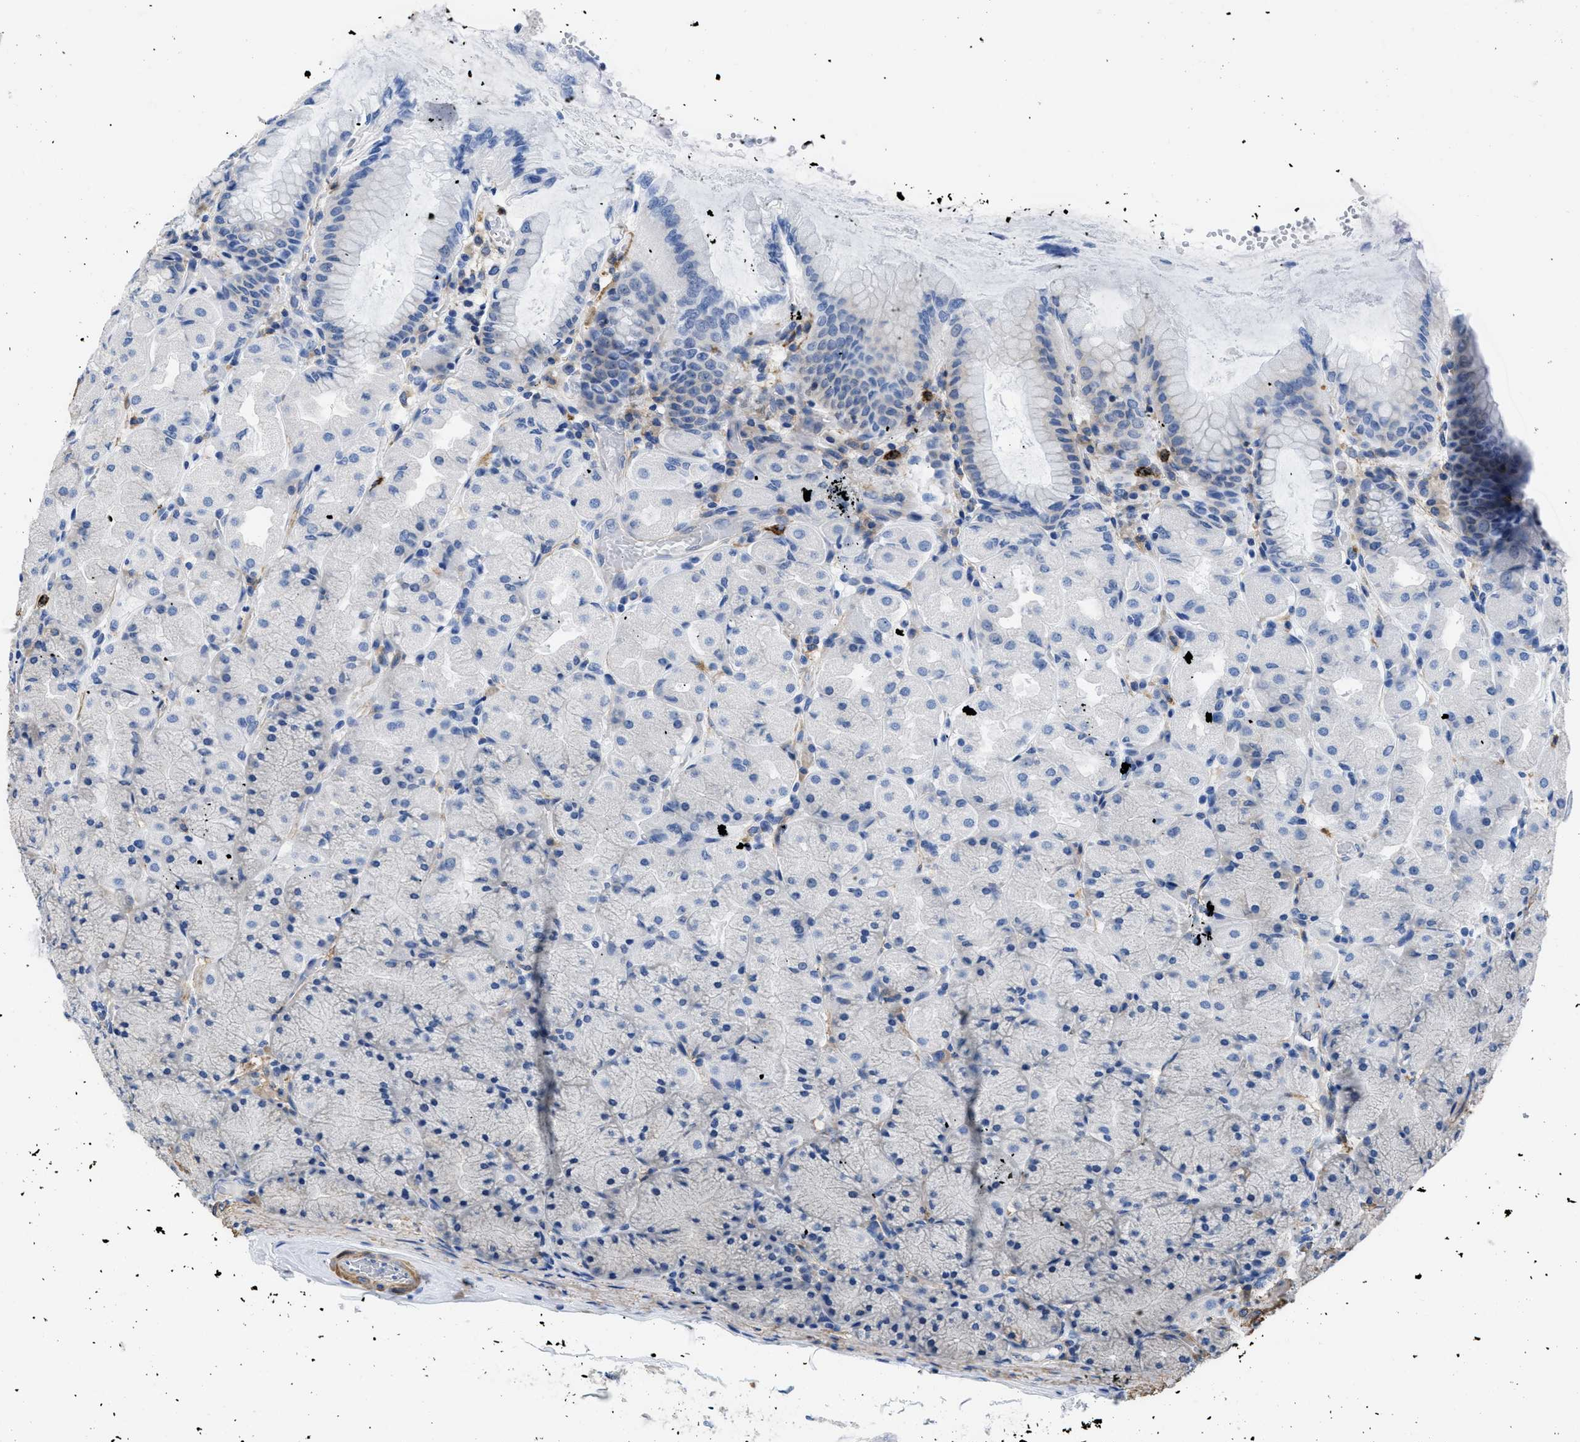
{"staining": {"intensity": "negative", "quantity": "none", "location": "none"}, "tissue": "stomach", "cell_type": "Glandular cells", "image_type": "normal", "snomed": [{"axis": "morphology", "description": "Normal tissue, NOS"}, {"axis": "topography", "description": "Stomach, upper"}], "caption": "Immunohistochemistry micrograph of benign stomach: stomach stained with DAB displays no significant protein positivity in glandular cells. The staining was performed using DAB to visualize the protein expression in brown, while the nuclei were stained in blue with hematoxylin (Magnification: 20x).", "gene": "HLA", "patient": {"sex": "female", "age": 56}}